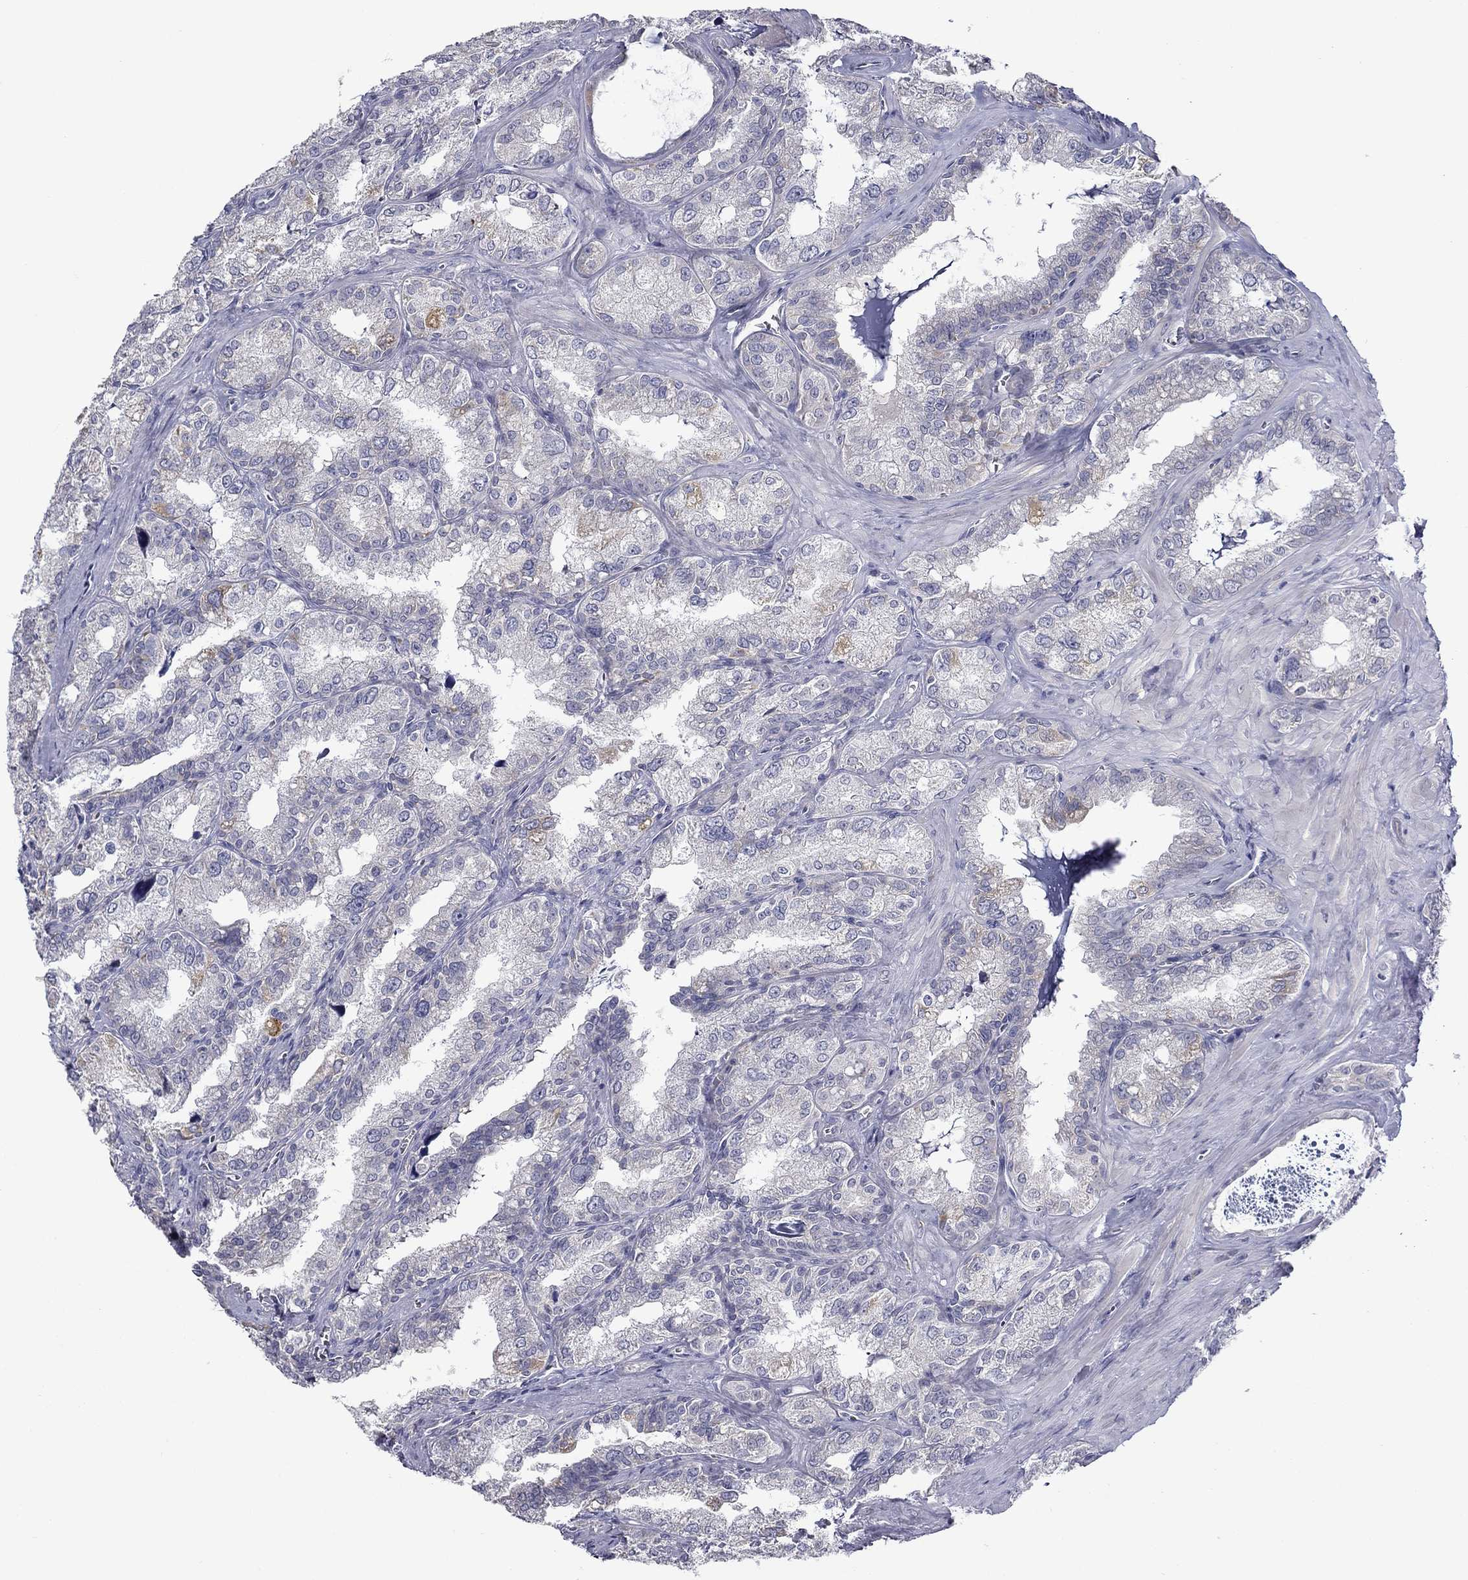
{"staining": {"intensity": "moderate", "quantity": "<25%", "location": "cytoplasmic/membranous"}, "tissue": "seminal vesicle", "cell_type": "Glandular cells", "image_type": "normal", "snomed": [{"axis": "morphology", "description": "Normal tissue, NOS"}, {"axis": "topography", "description": "Seminal veicle"}], "caption": "Seminal vesicle stained for a protein displays moderate cytoplasmic/membranous positivity in glandular cells.", "gene": "SPATA7", "patient": {"sex": "male", "age": 57}}